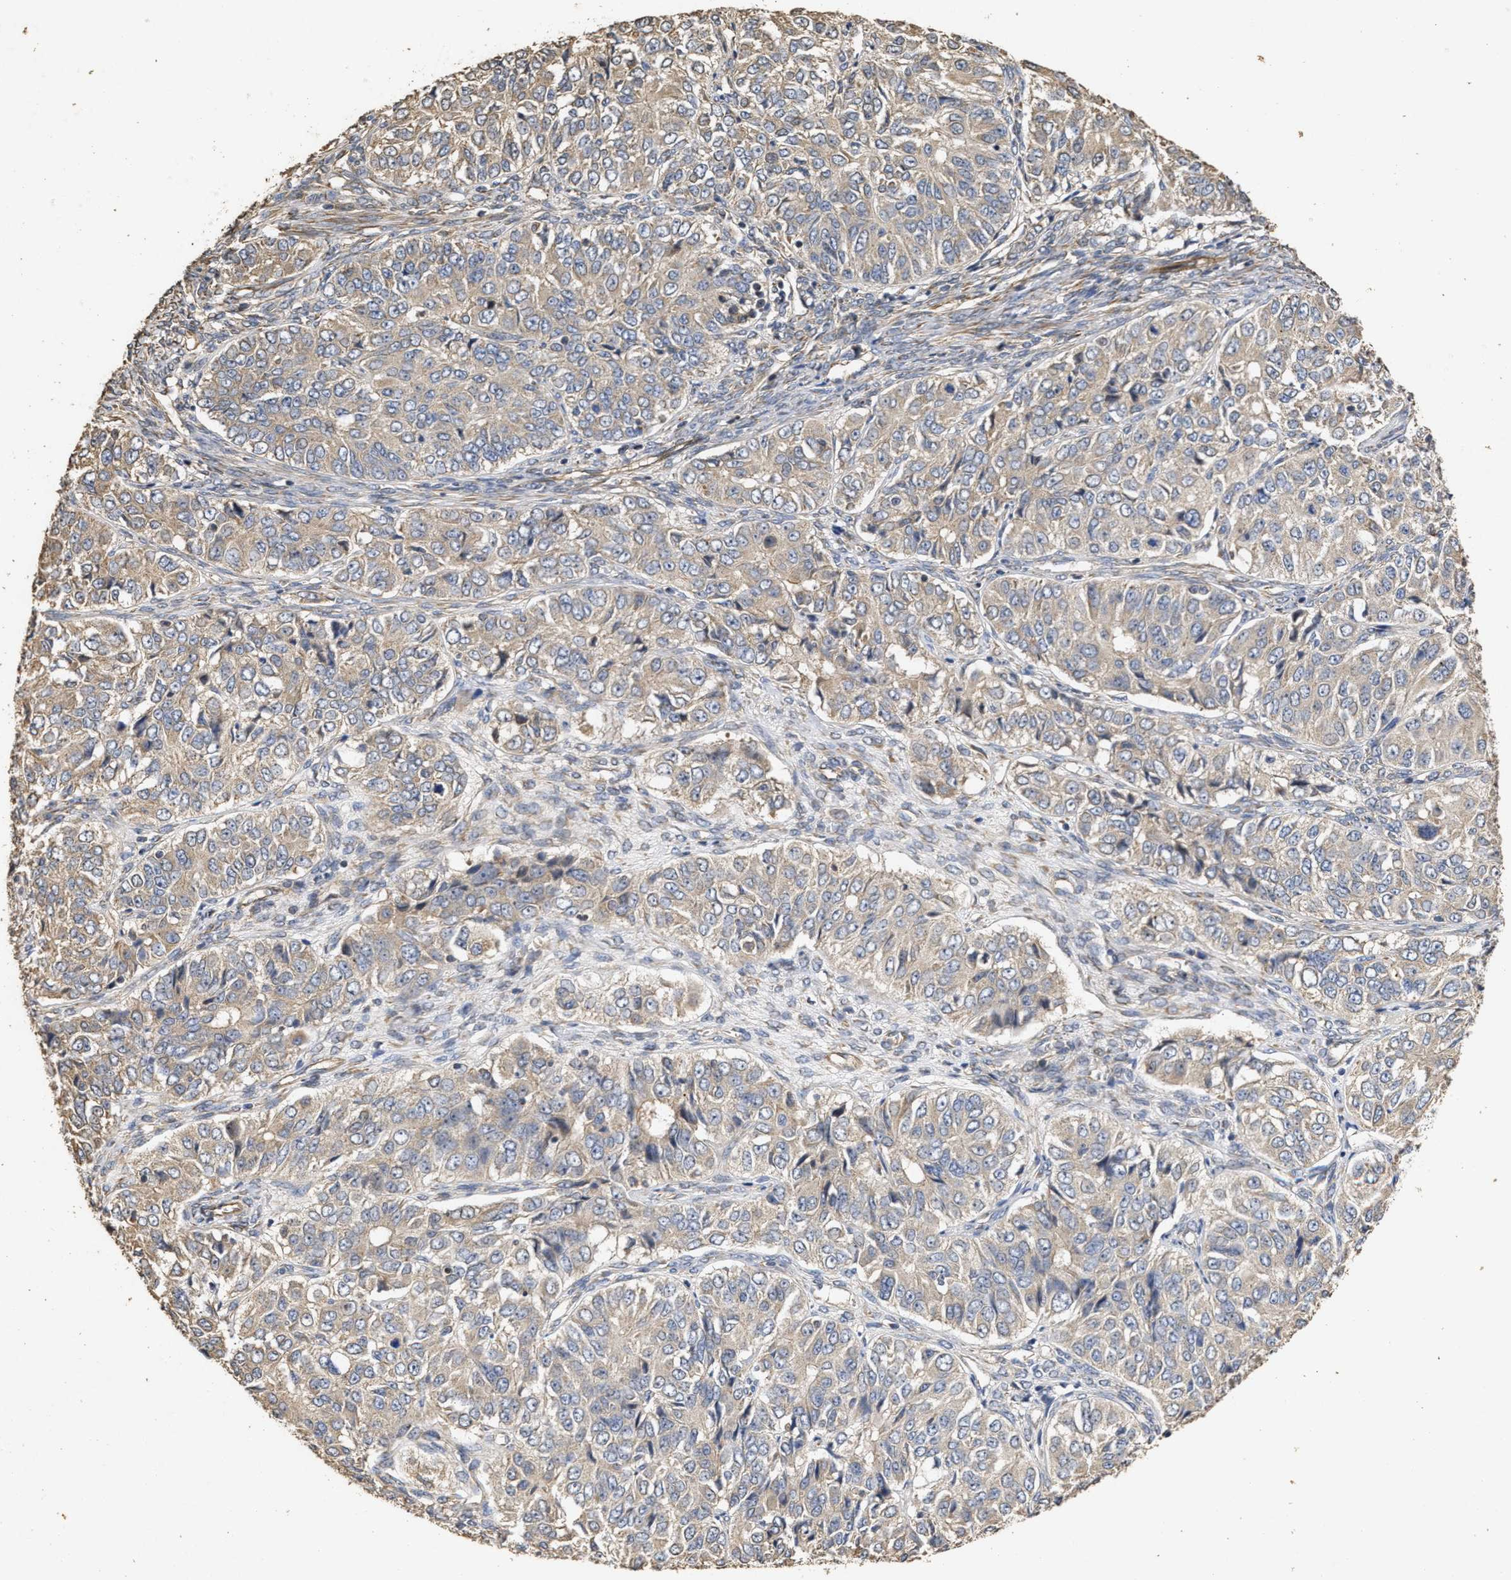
{"staining": {"intensity": "weak", "quantity": "<25%", "location": "cytoplasmic/membranous"}, "tissue": "ovarian cancer", "cell_type": "Tumor cells", "image_type": "cancer", "snomed": [{"axis": "morphology", "description": "Carcinoma, endometroid"}, {"axis": "topography", "description": "Ovary"}], "caption": "This is a histopathology image of immunohistochemistry staining of ovarian cancer (endometroid carcinoma), which shows no expression in tumor cells.", "gene": "NAV1", "patient": {"sex": "female", "age": 51}}